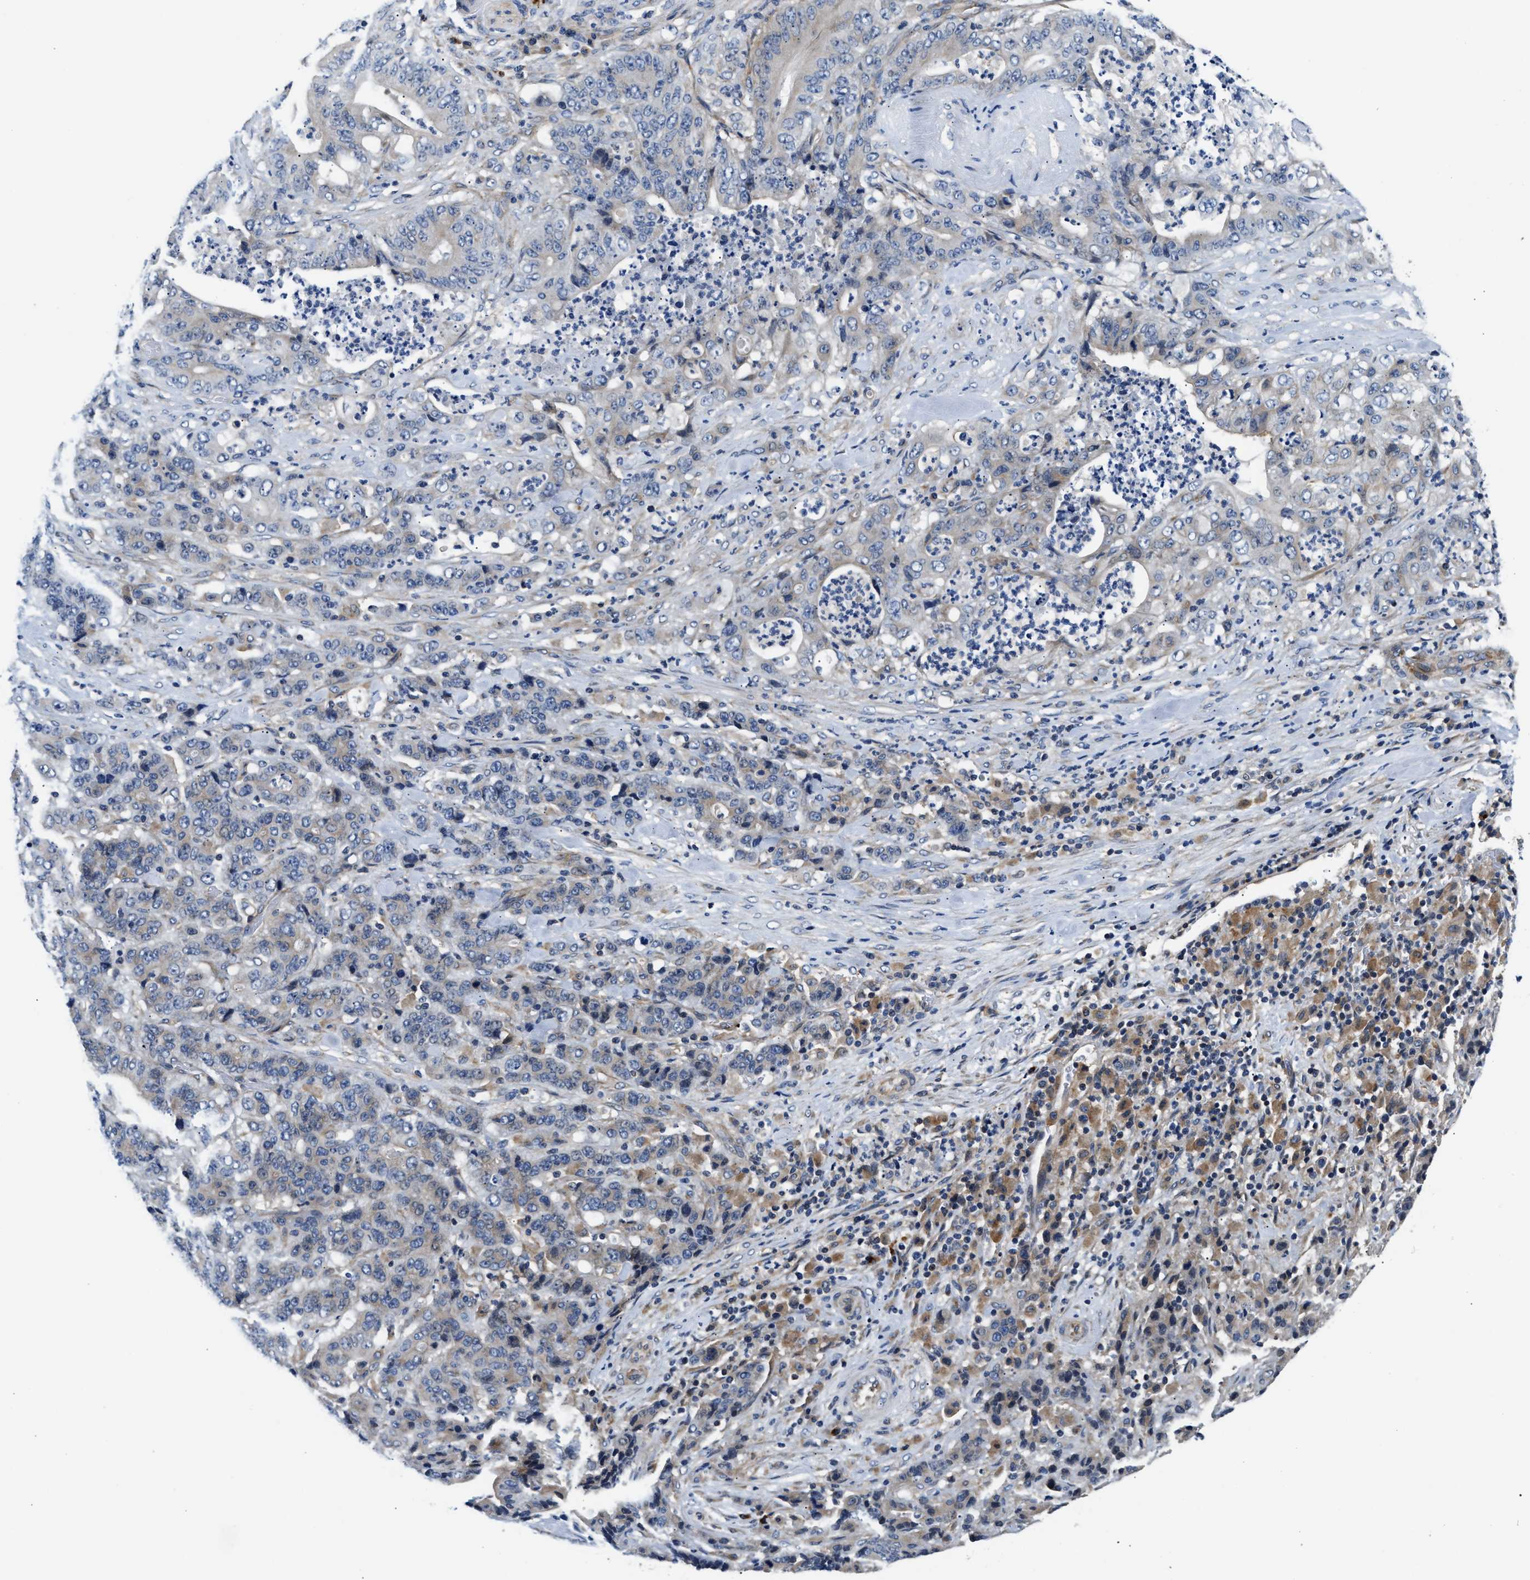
{"staining": {"intensity": "weak", "quantity": "<25%", "location": "cytoplasmic/membranous"}, "tissue": "stomach cancer", "cell_type": "Tumor cells", "image_type": "cancer", "snomed": [{"axis": "morphology", "description": "Adenocarcinoma, NOS"}, {"axis": "topography", "description": "Stomach"}], "caption": "Human stomach cancer stained for a protein using IHC exhibits no staining in tumor cells.", "gene": "TEX2", "patient": {"sex": "female", "age": 73}}